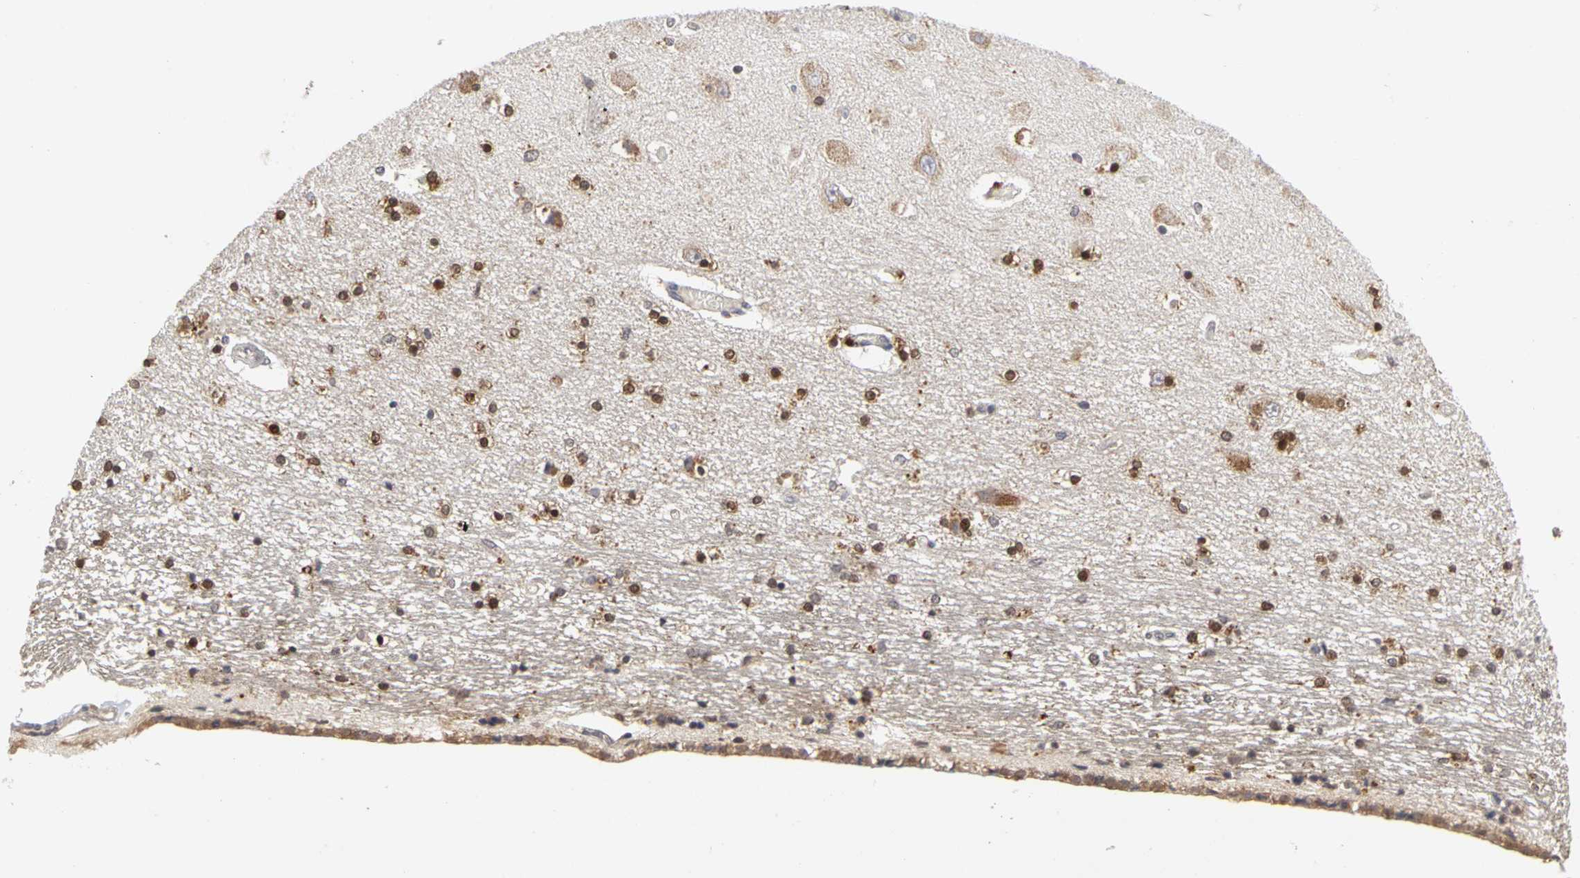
{"staining": {"intensity": "strong", "quantity": "25%-75%", "location": "cytoplasmic/membranous,nuclear"}, "tissue": "hippocampus", "cell_type": "Glial cells", "image_type": "normal", "snomed": [{"axis": "morphology", "description": "Normal tissue, NOS"}, {"axis": "topography", "description": "Hippocampus"}], "caption": "A micrograph showing strong cytoplasmic/membranous,nuclear expression in approximately 25%-75% of glial cells in benign hippocampus, as visualized by brown immunohistochemical staining.", "gene": "IRAK1", "patient": {"sex": "female", "age": 54}}